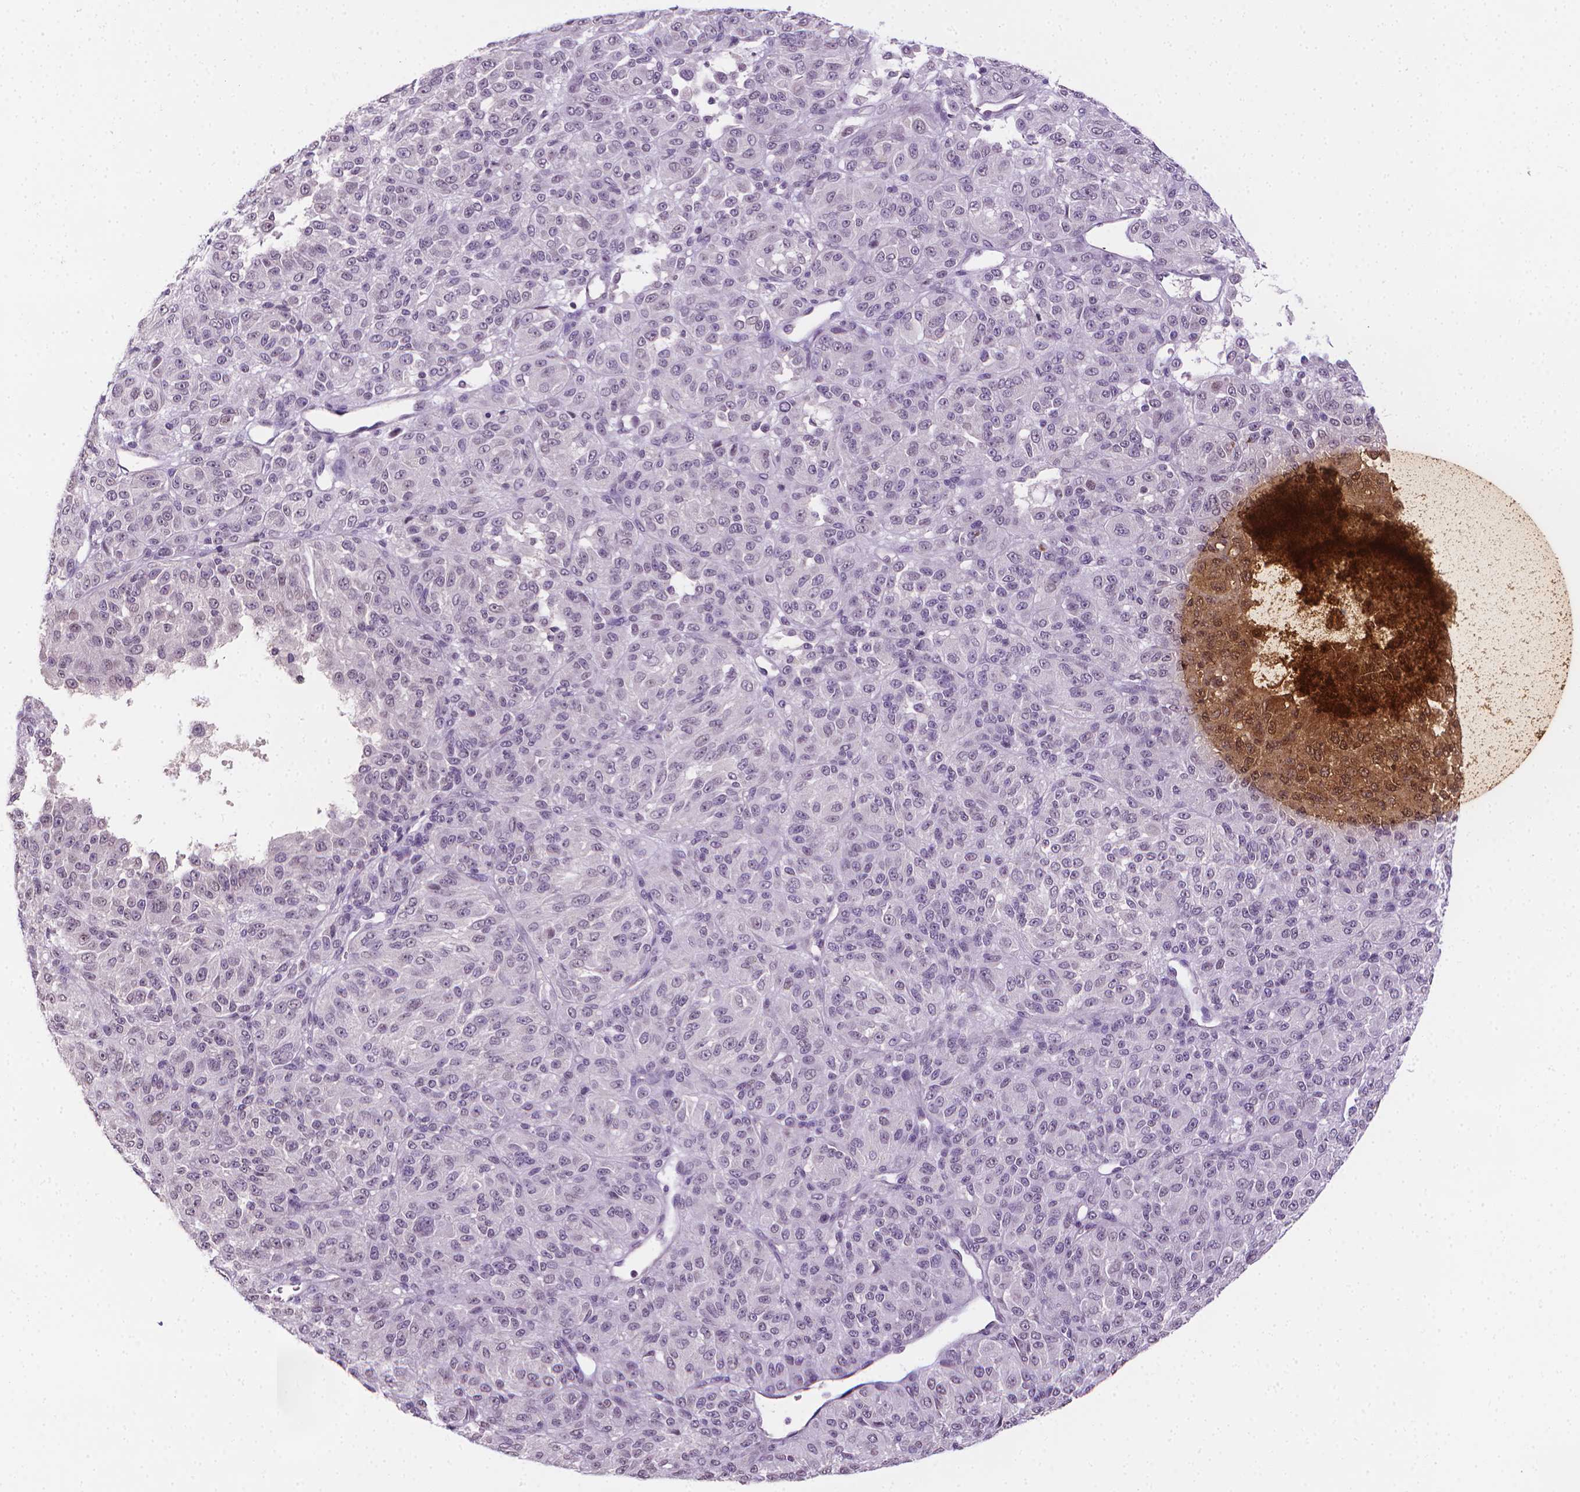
{"staining": {"intensity": "negative", "quantity": "none", "location": "none"}, "tissue": "melanoma", "cell_type": "Tumor cells", "image_type": "cancer", "snomed": [{"axis": "morphology", "description": "Malignant melanoma, Metastatic site"}, {"axis": "topography", "description": "Brain"}], "caption": "There is no significant staining in tumor cells of melanoma. The staining was performed using DAB (3,3'-diaminobenzidine) to visualize the protein expression in brown, while the nuclei were stained in blue with hematoxylin (Magnification: 20x).", "gene": "NCAN", "patient": {"sex": "female", "age": 56}}